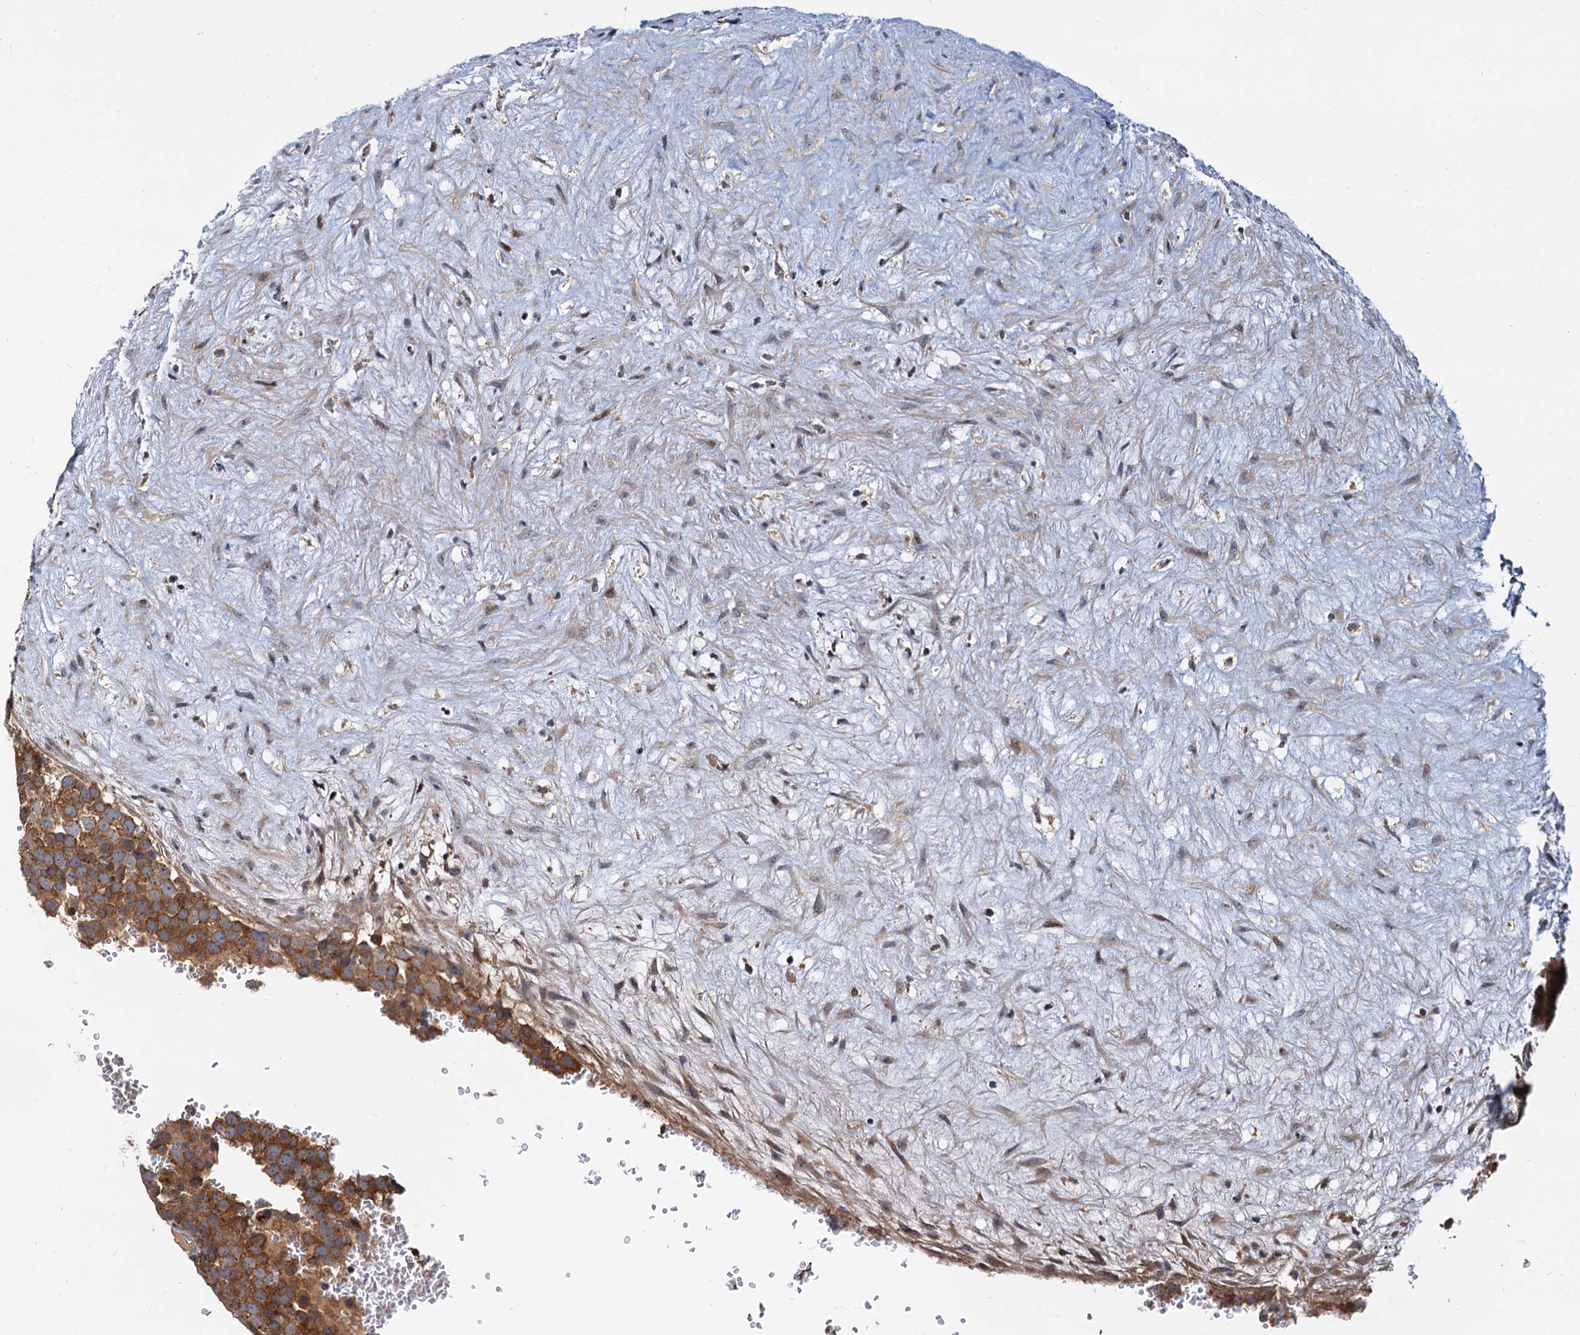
{"staining": {"intensity": "moderate", "quantity": ">75%", "location": "cytoplasmic/membranous"}, "tissue": "testis cancer", "cell_type": "Tumor cells", "image_type": "cancer", "snomed": [{"axis": "morphology", "description": "Seminoma, NOS"}, {"axis": "topography", "description": "Testis"}], "caption": "Immunohistochemistry (DAB (3,3'-diaminobenzidine)) staining of seminoma (testis) exhibits moderate cytoplasmic/membranous protein expression in approximately >75% of tumor cells.", "gene": "TOLLIP", "patient": {"sex": "male", "age": 71}}